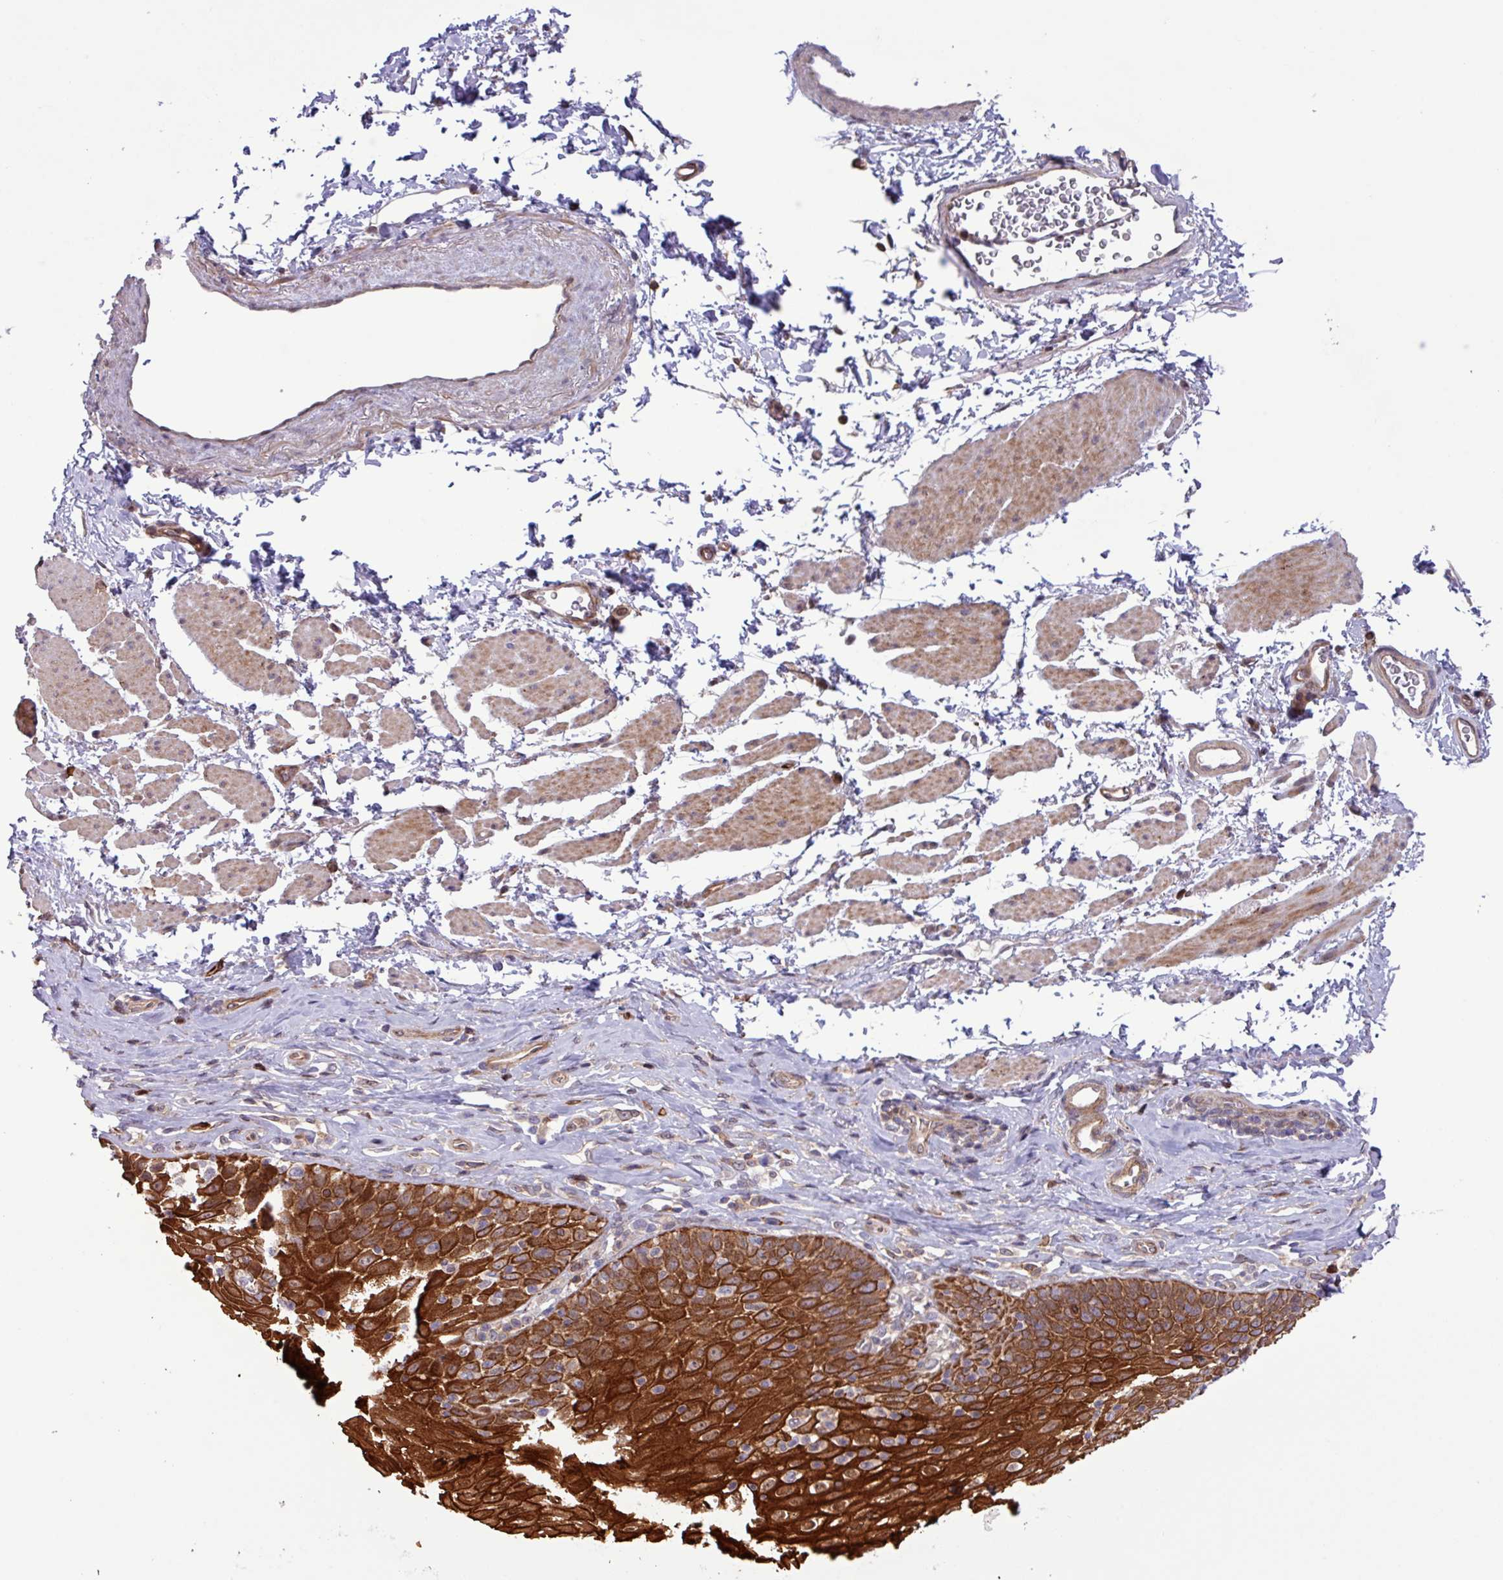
{"staining": {"intensity": "strong", "quantity": ">75%", "location": "cytoplasmic/membranous"}, "tissue": "esophagus", "cell_type": "Squamous epithelial cells", "image_type": "normal", "snomed": [{"axis": "morphology", "description": "Normal tissue, NOS"}, {"axis": "topography", "description": "Esophagus"}], "caption": "Immunohistochemistry (IHC) of normal human esophagus demonstrates high levels of strong cytoplasmic/membranous expression in approximately >75% of squamous epithelial cells.", "gene": "CNTRL", "patient": {"sex": "female", "age": 61}}